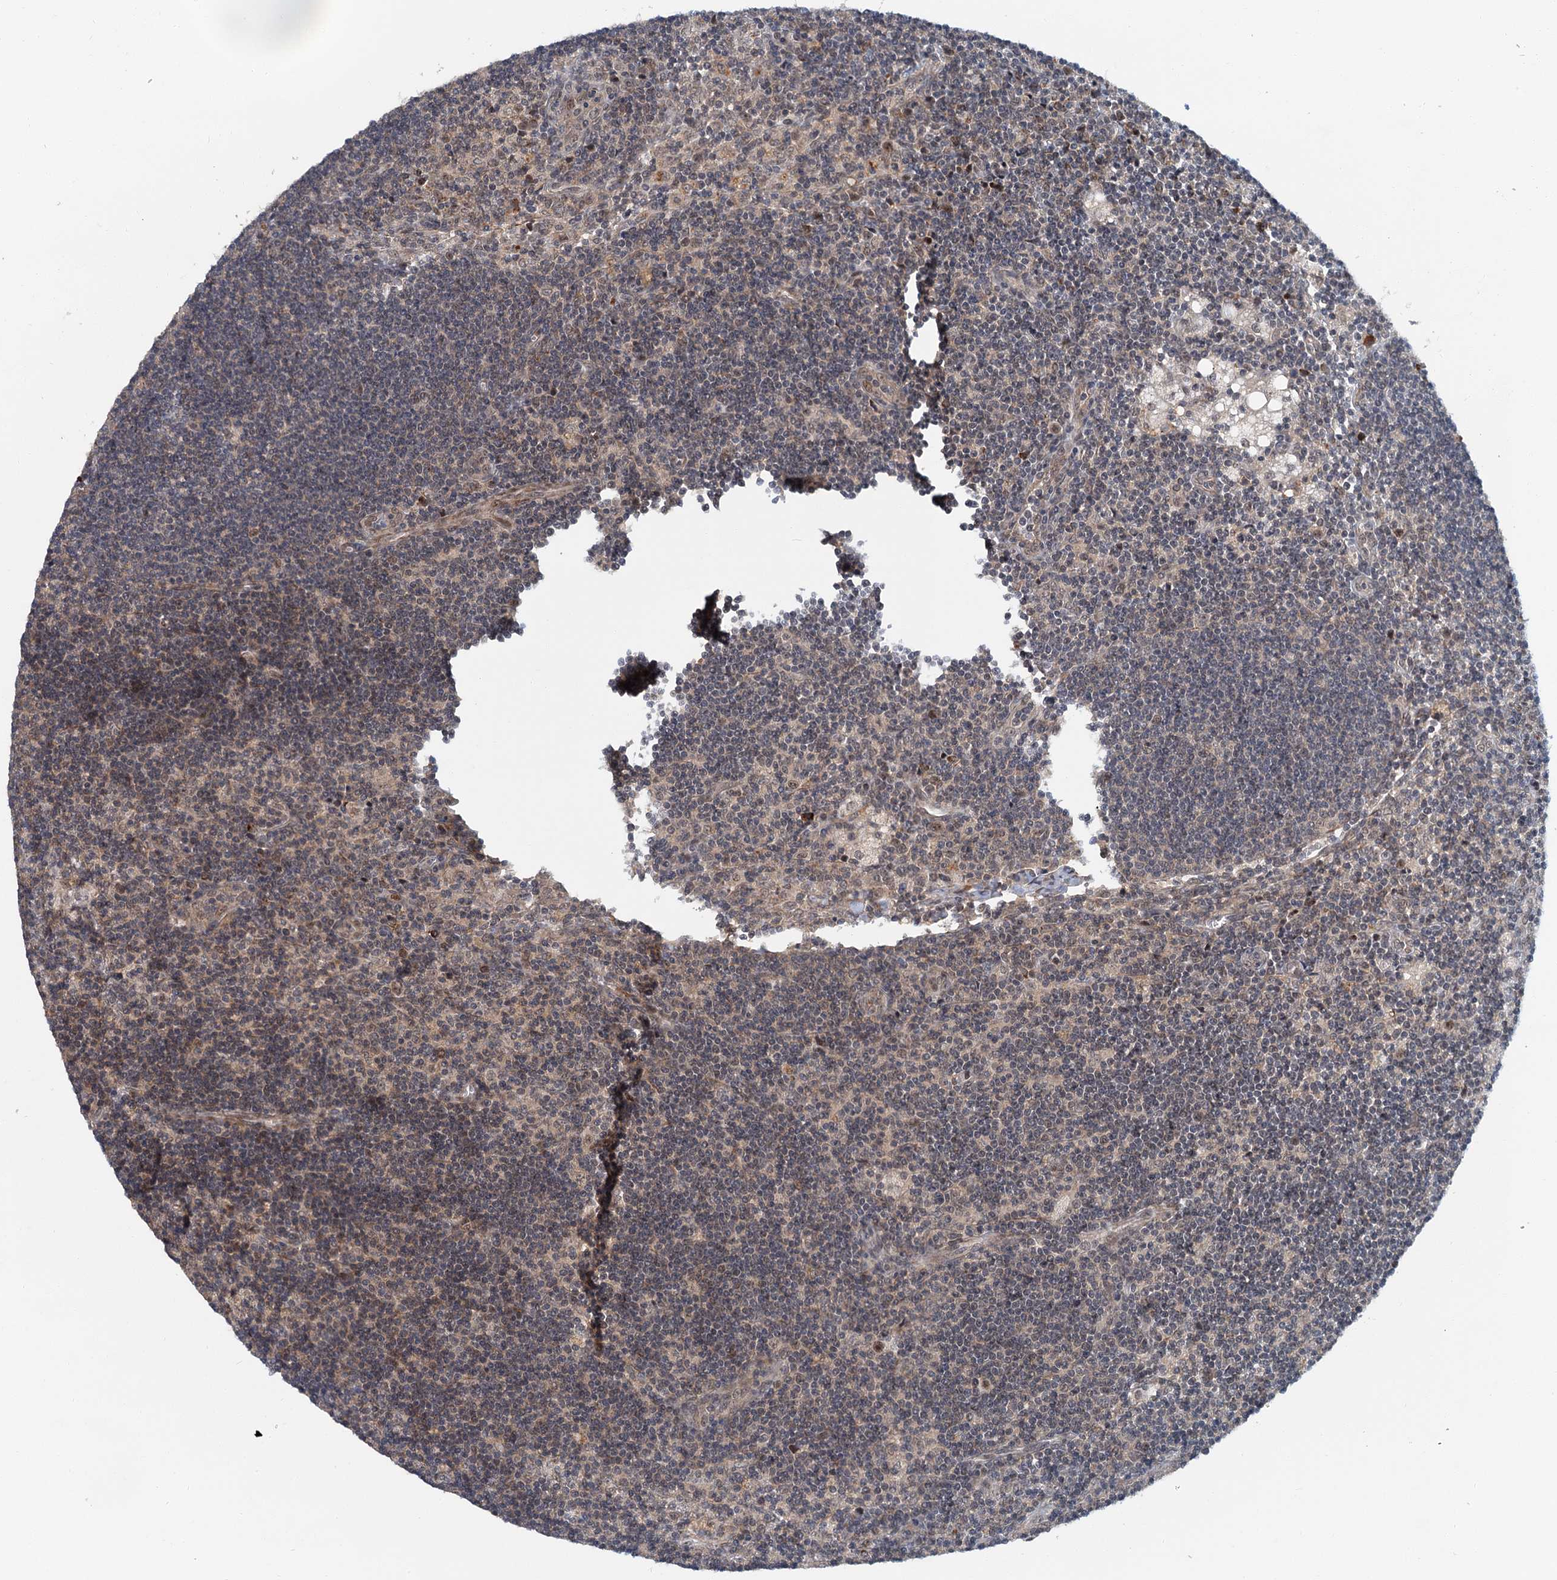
{"staining": {"intensity": "weak", "quantity": "<25%", "location": "cytoplasmic/membranous,nuclear"}, "tissue": "lymph node", "cell_type": "Non-germinal center cells", "image_type": "normal", "snomed": [{"axis": "morphology", "description": "Normal tissue, NOS"}, {"axis": "topography", "description": "Lymph node"}], "caption": "Immunohistochemistry histopathology image of unremarkable lymph node: lymph node stained with DAB shows no significant protein expression in non-germinal center cells. Brightfield microscopy of IHC stained with DAB (brown) and hematoxylin (blue), captured at high magnification.", "gene": "TAS2R42", "patient": {"sex": "male", "age": 24}}